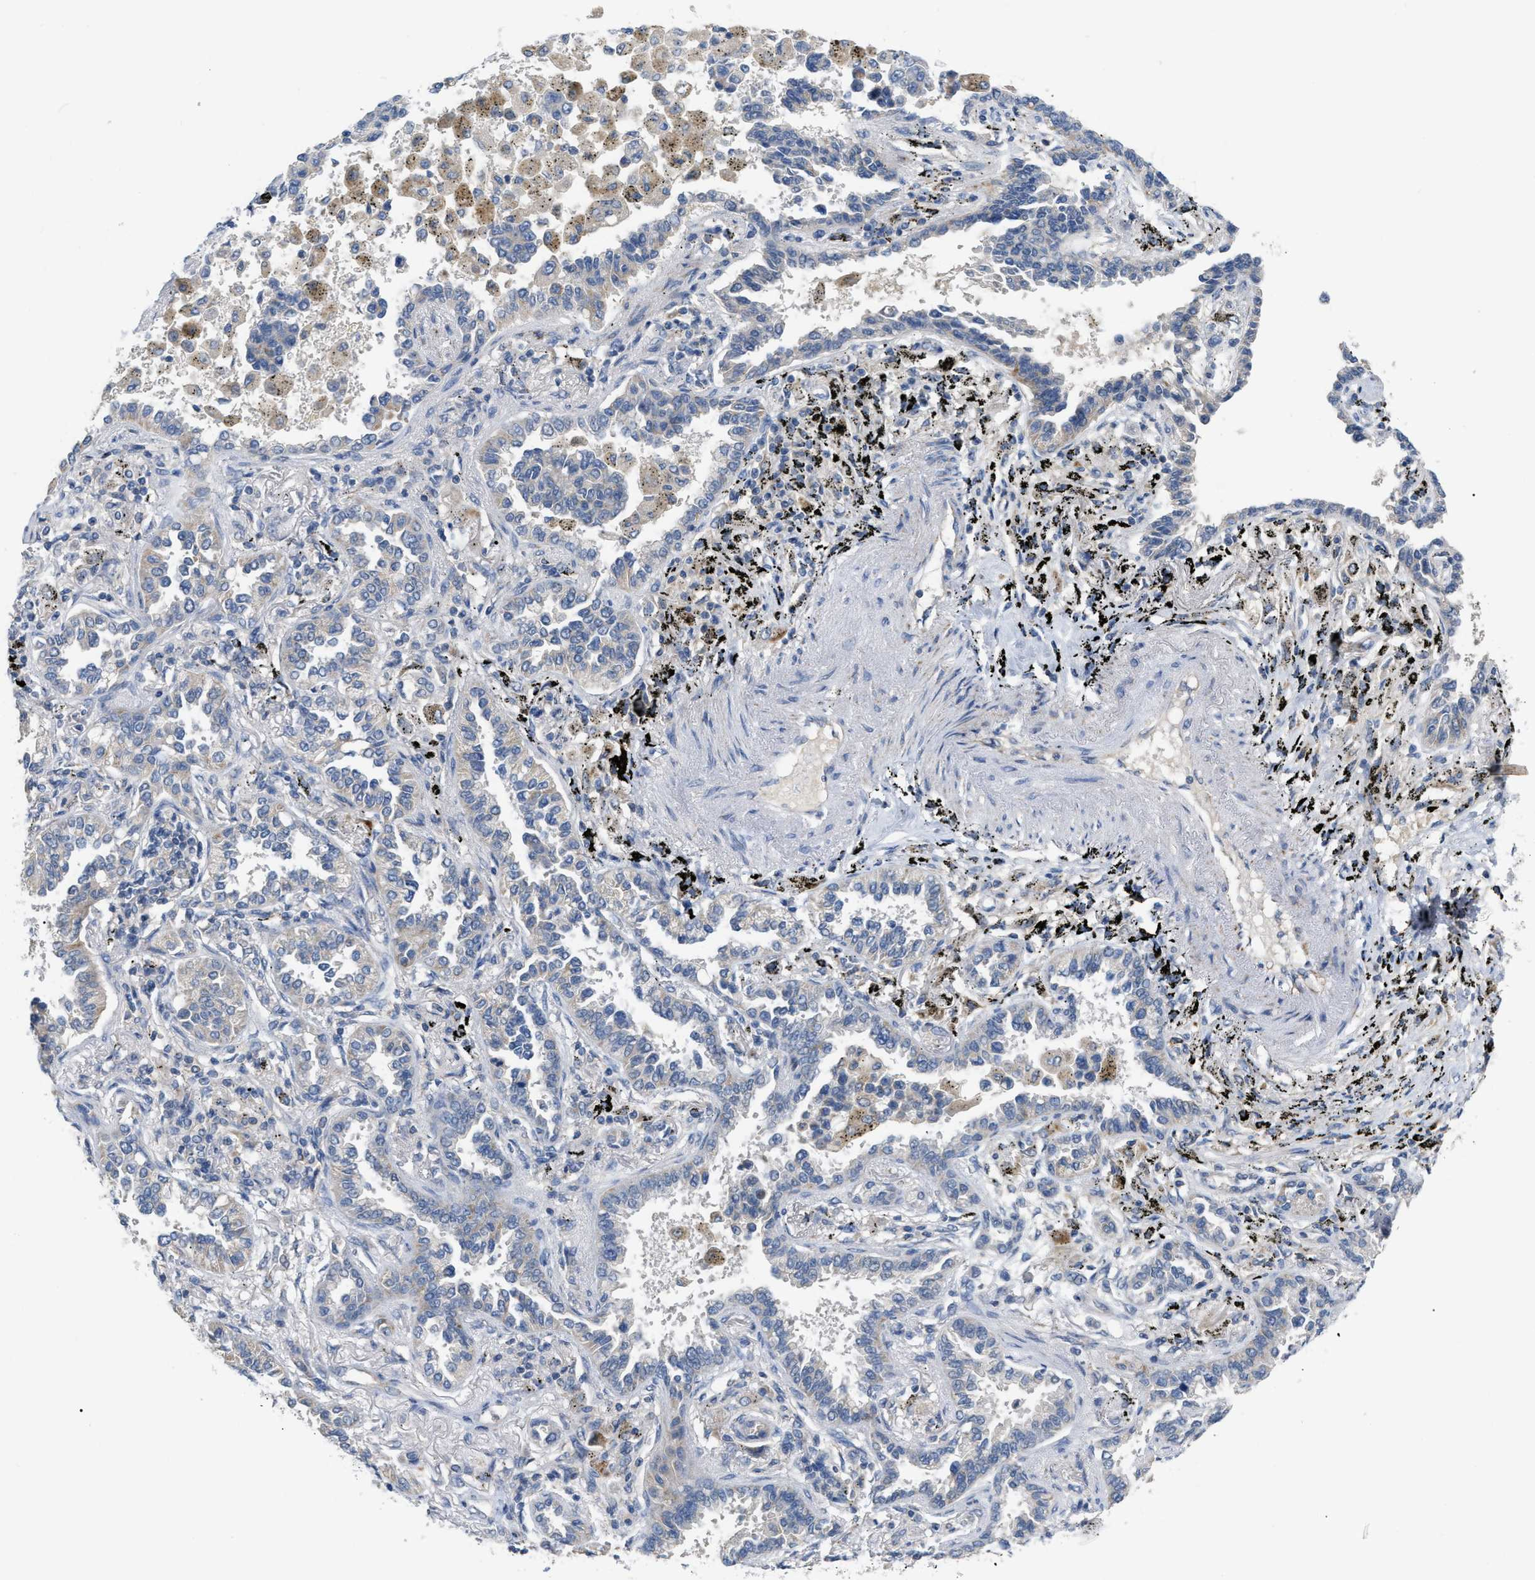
{"staining": {"intensity": "weak", "quantity": "<25%", "location": "cytoplasmic/membranous"}, "tissue": "lung cancer", "cell_type": "Tumor cells", "image_type": "cancer", "snomed": [{"axis": "morphology", "description": "Normal tissue, NOS"}, {"axis": "morphology", "description": "Adenocarcinoma, NOS"}, {"axis": "topography", "description": "Lung"}], "caption": "High power microscopy photomicrograph of an IHC photomicrograph of adenocarcinoma (lung), revealing no significant staining in tumor cells.", "gene": "DHX58", "patient": {"sex": "male", "age": 59}}